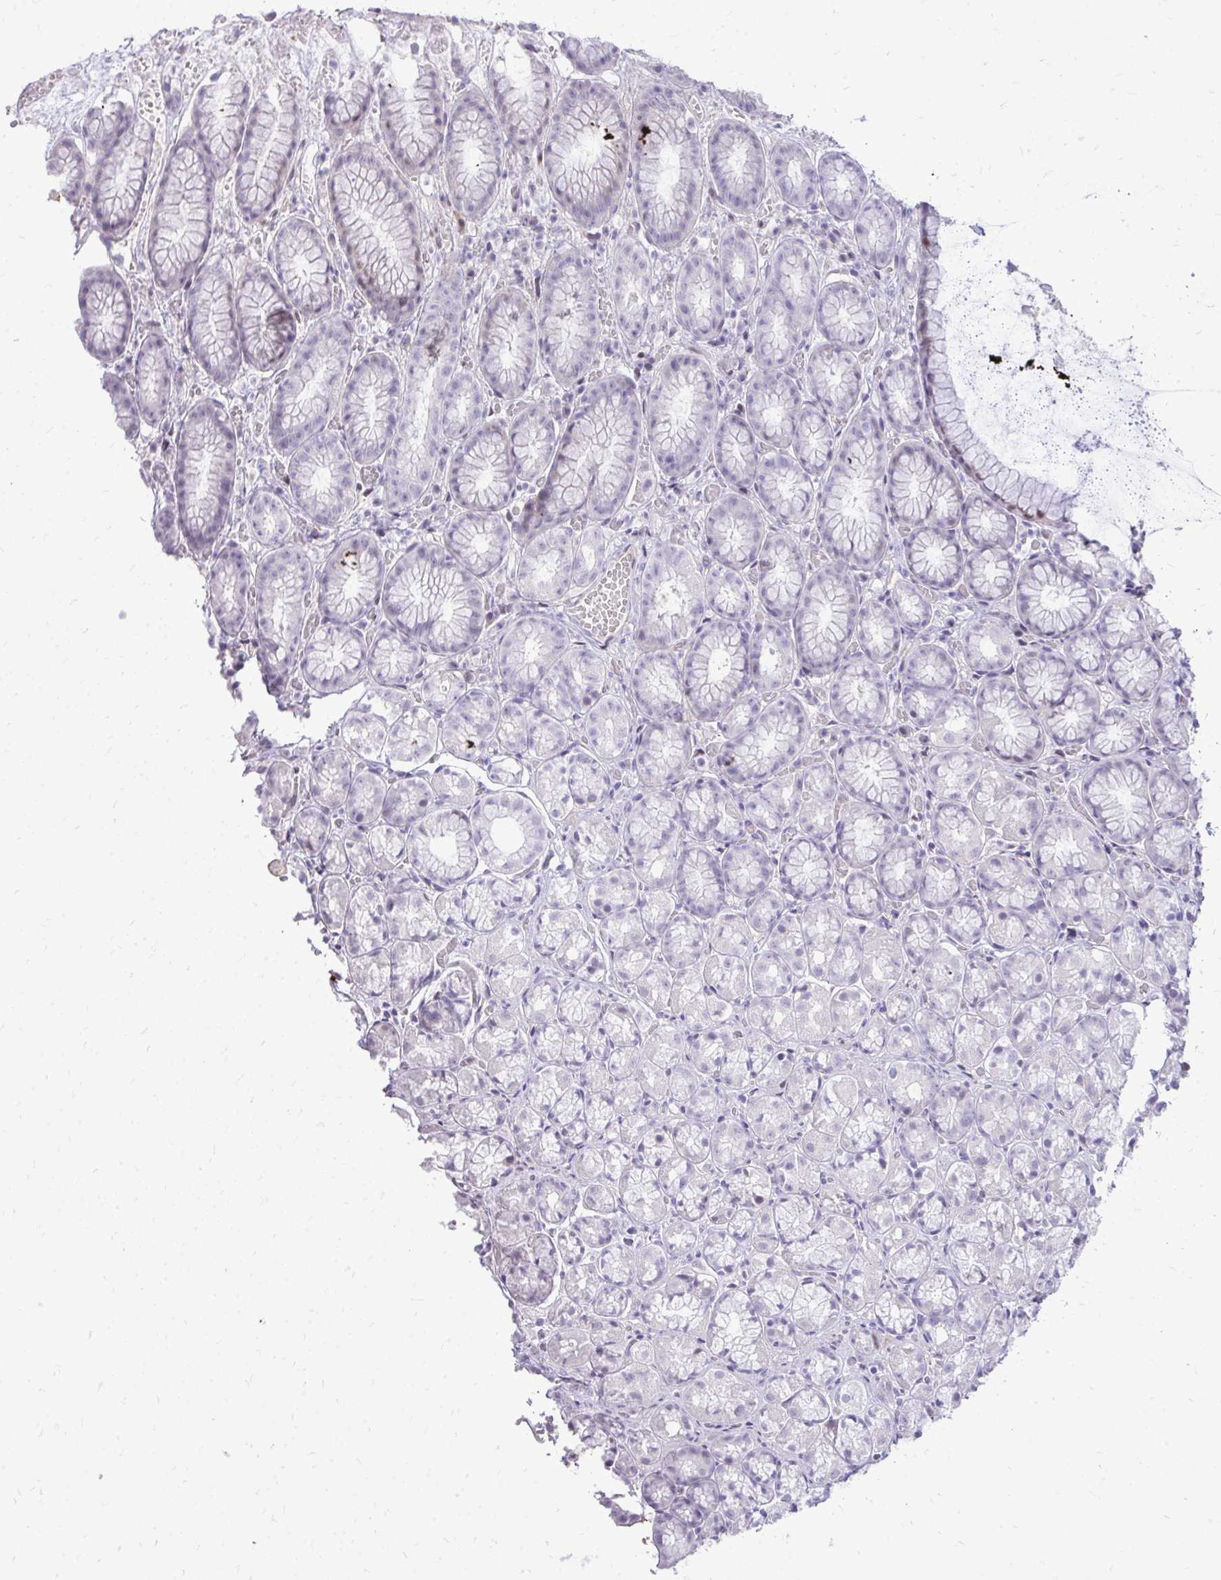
{"staining": {"intensity": "moderate", "quantity": "25%-75%", "location": "nuclear"}, "tissue": "stomach", "cell_type": "Glandular cells", "image_type": "normal", "snomed": [{"axis": "morphology", "description": "Normal tissue, NOS"}, {"axis": "topography", "description": "Smooth muscle"}, {"axis": "topography", "description": "Stomach"}], "caption": "IHC histopathology image of unremarkable human stomach stained for a protein (brown), which displays medium levels of moderate nuclear staining in approximately 25%-75% of glandular cells.", "gene": "DLX4", "patient": {"sex": "male", "age": 70}}